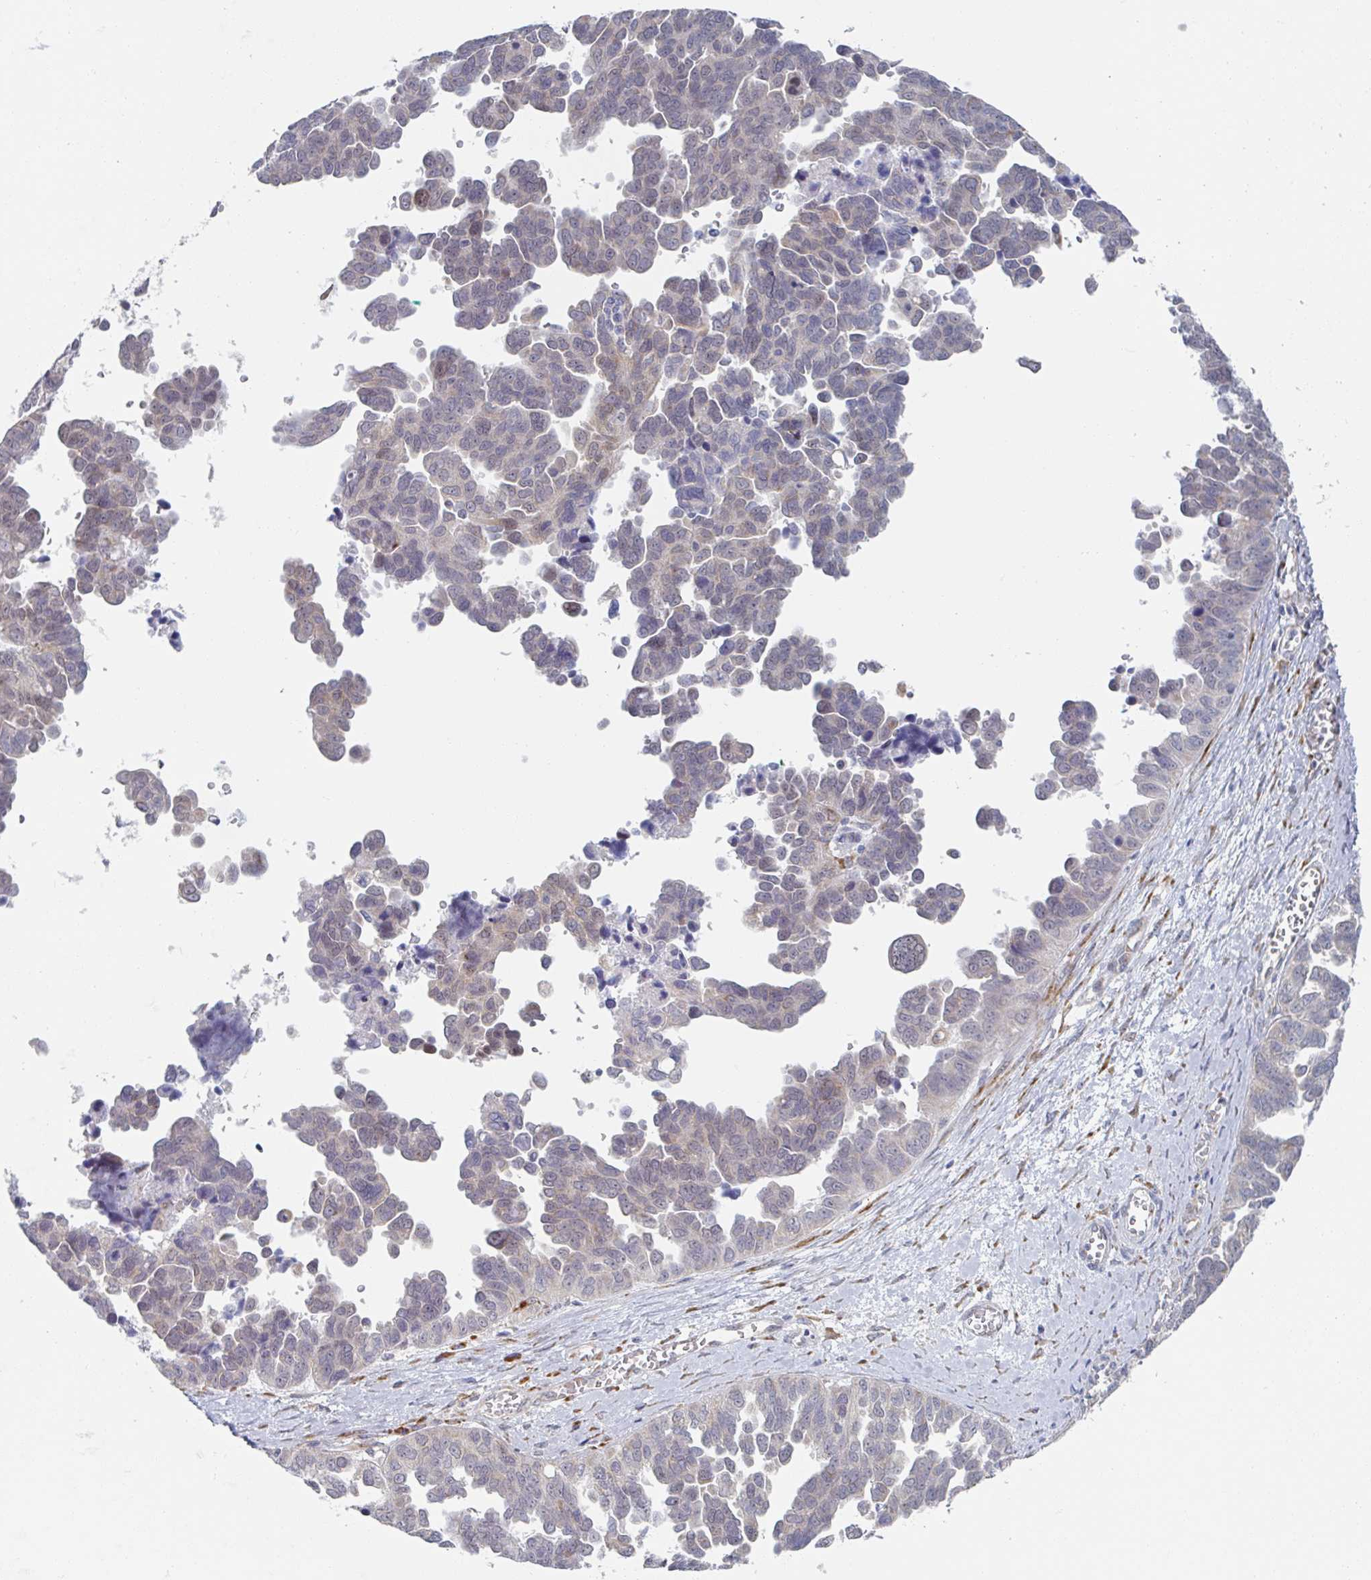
{"staining": {"intensity": "weak", "quantity": "<25%", "location": "nuclear"}, "tissue": "ovarian cancer", "cell_type": "Tumor cells", "image_type": "cancer", "snomed": [{"axis": "morphology", "description": "Cystadenocarcinoma, serous, NOS"}, {"axis": "topography", "description": "Ovary"}], "caption": "High power microscopy histopathology image of an IHC histopathology image of ovarian cancer (serous cystadenocarcinoma), revealing no significant staining in tumor cells.", "gene": "TRAPPC10", "patient": {"sex": "female", "age": 64}}